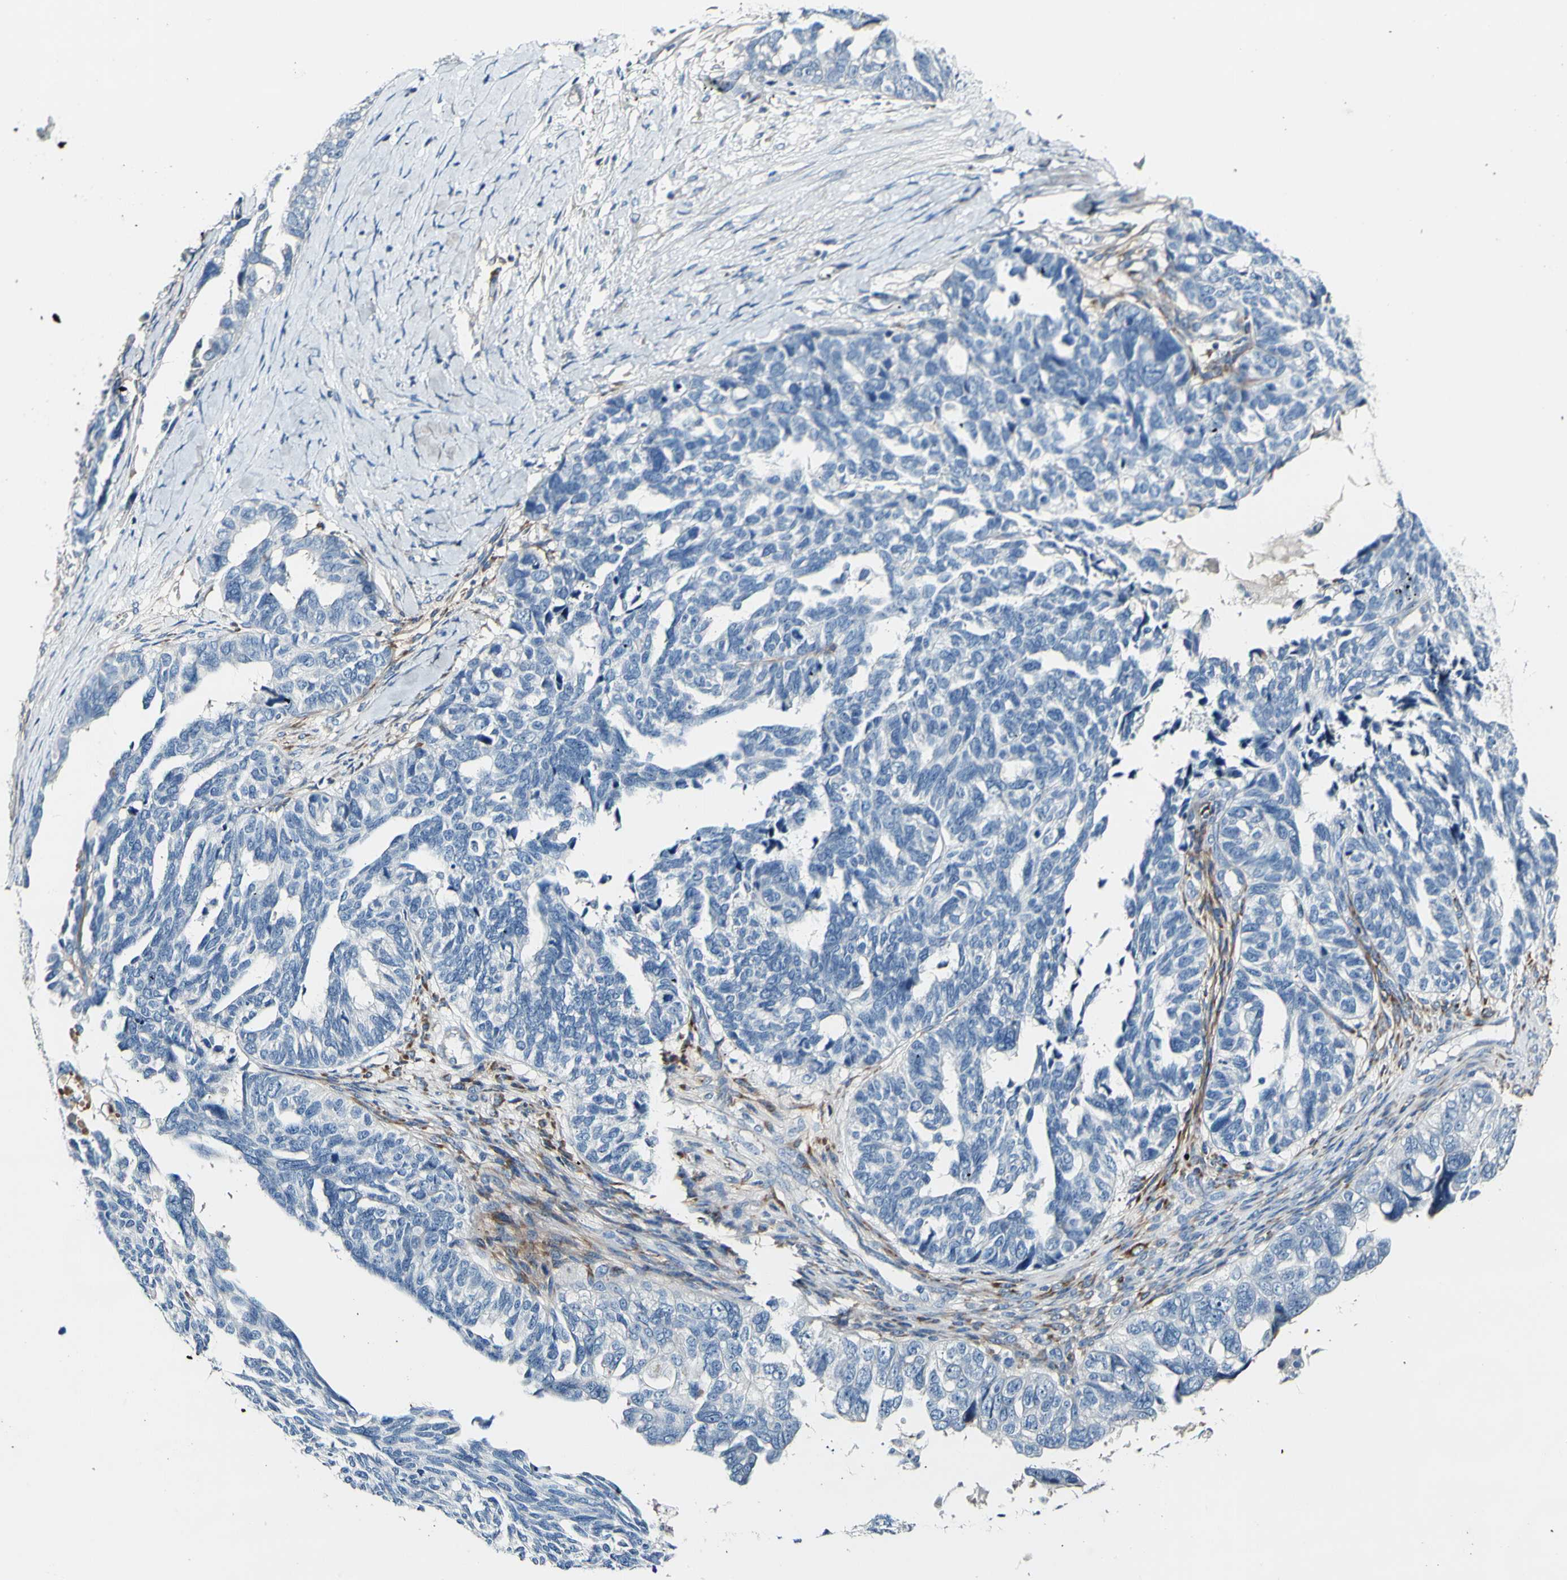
{"staining": {"intensity": "negative", "quantity": "none", "location": "none"}, "tissue": "ovarian cancer", "cell_type": "Tumor cells", "image_type": "cancer", "snomed": [{"axis": "morphology", "description": "Cystadenocarcinoma, serous, NOS"}, {"axis": "topography", "description": "Ovary"}], "caption": "This is an IHC photomicrograph of human ovarian serous cystadenocarcinoma. There is no staining in tumor cells.", "gene": "COL6A3", "patient": {"sex": "female", "age": 79}}